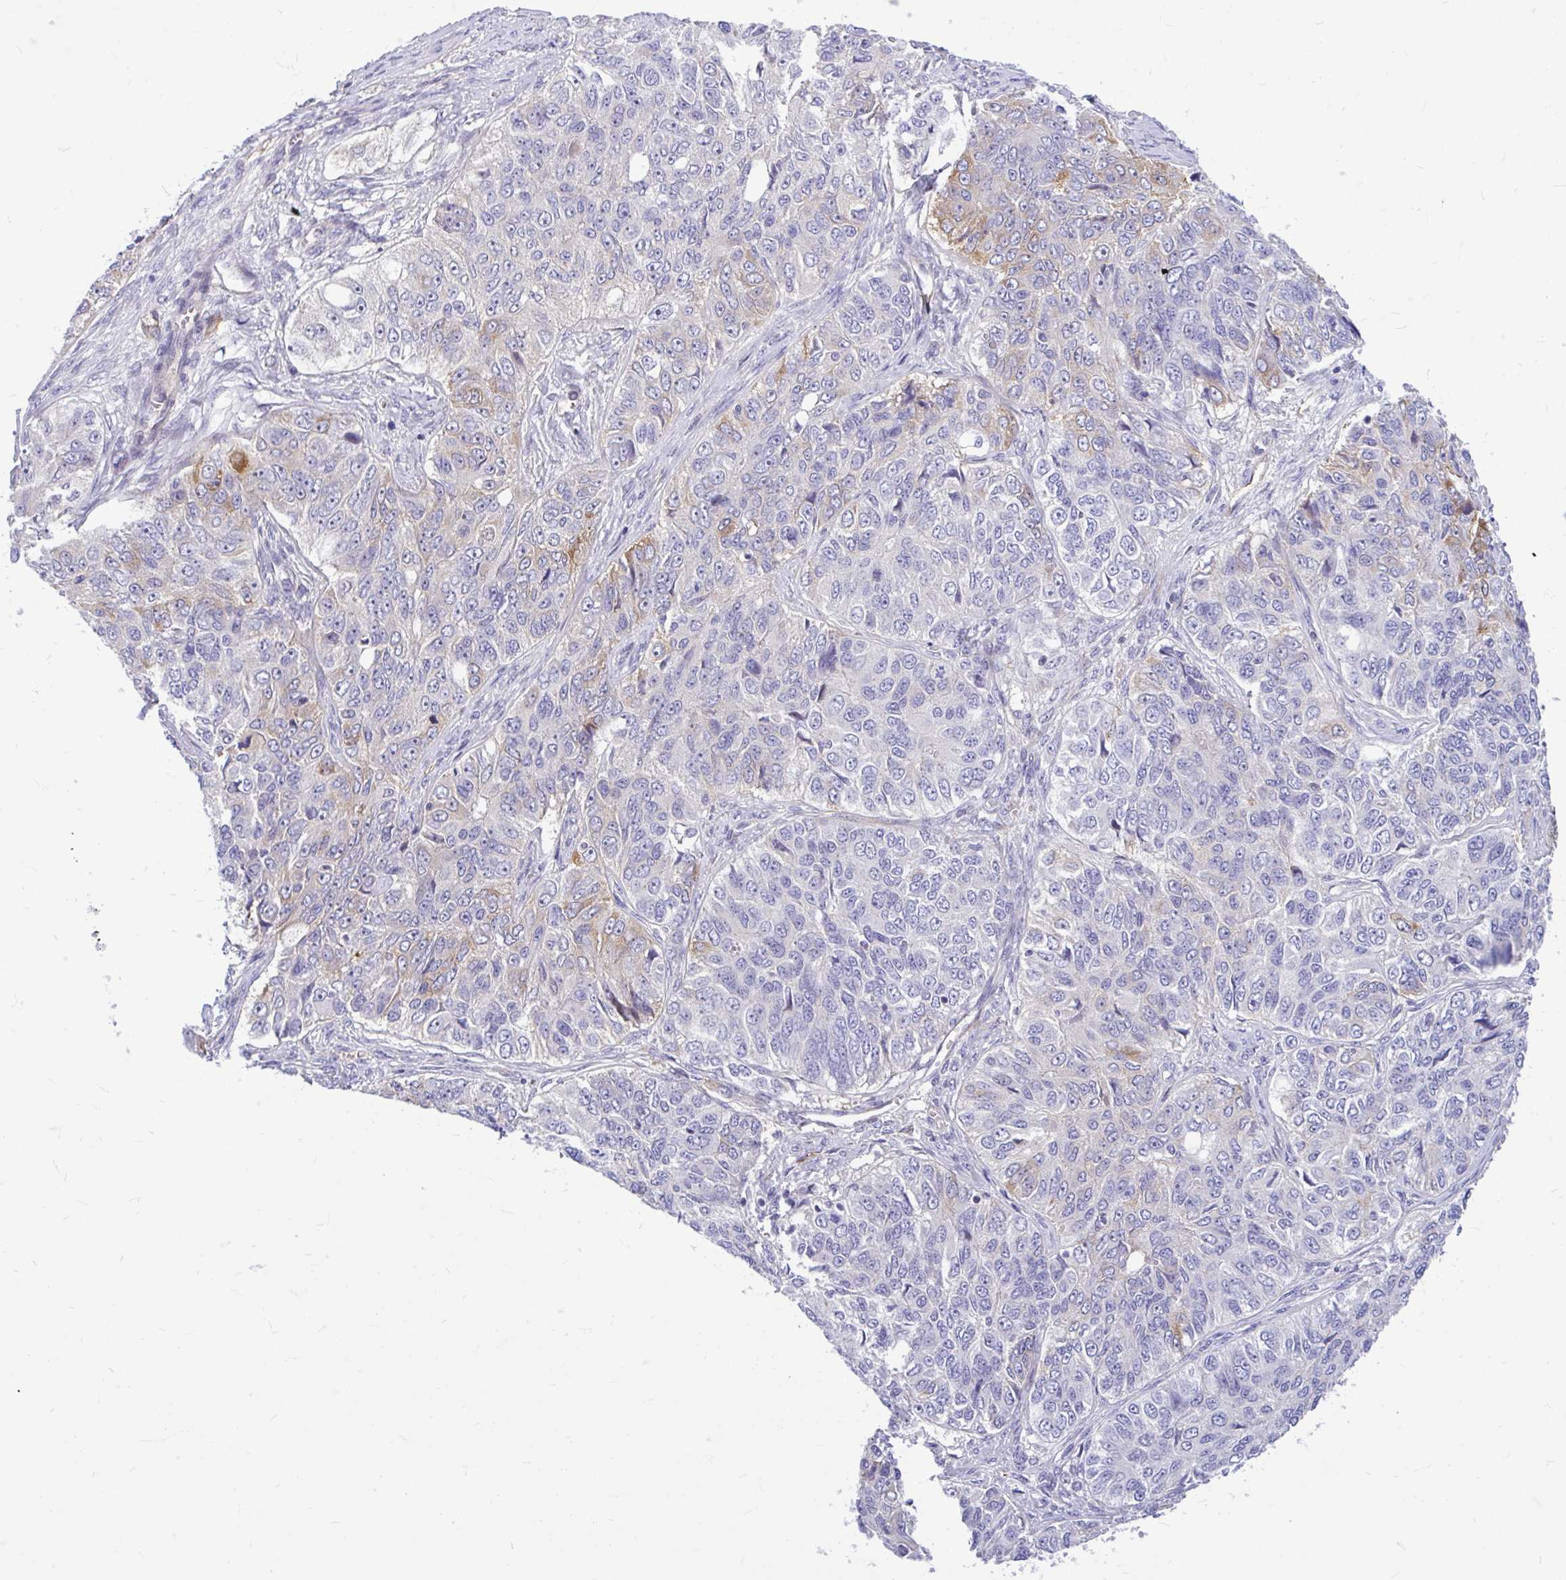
{"staining": {"intensity": "moderate", "quantity": "<25%", "location": "cytoplasmic/membranous"}, "tissue": "ovarian cancer", "cell_type": "Tumor cells", "image_type": "cancer", "snomed": [{"axis": "morphology", "description": "Carcinoma, endometroid"}, {"axis": "topography", "description": "Ovary"}], "caption": "Immunohistochemistry (DAB) staining of ovarian cancer exhibits moderate cytoplasmic/membranous protein positivity in about <25% of tumor cells.", "gene": "ESPNL", "patient": {"sex": "female", "age": 51}}